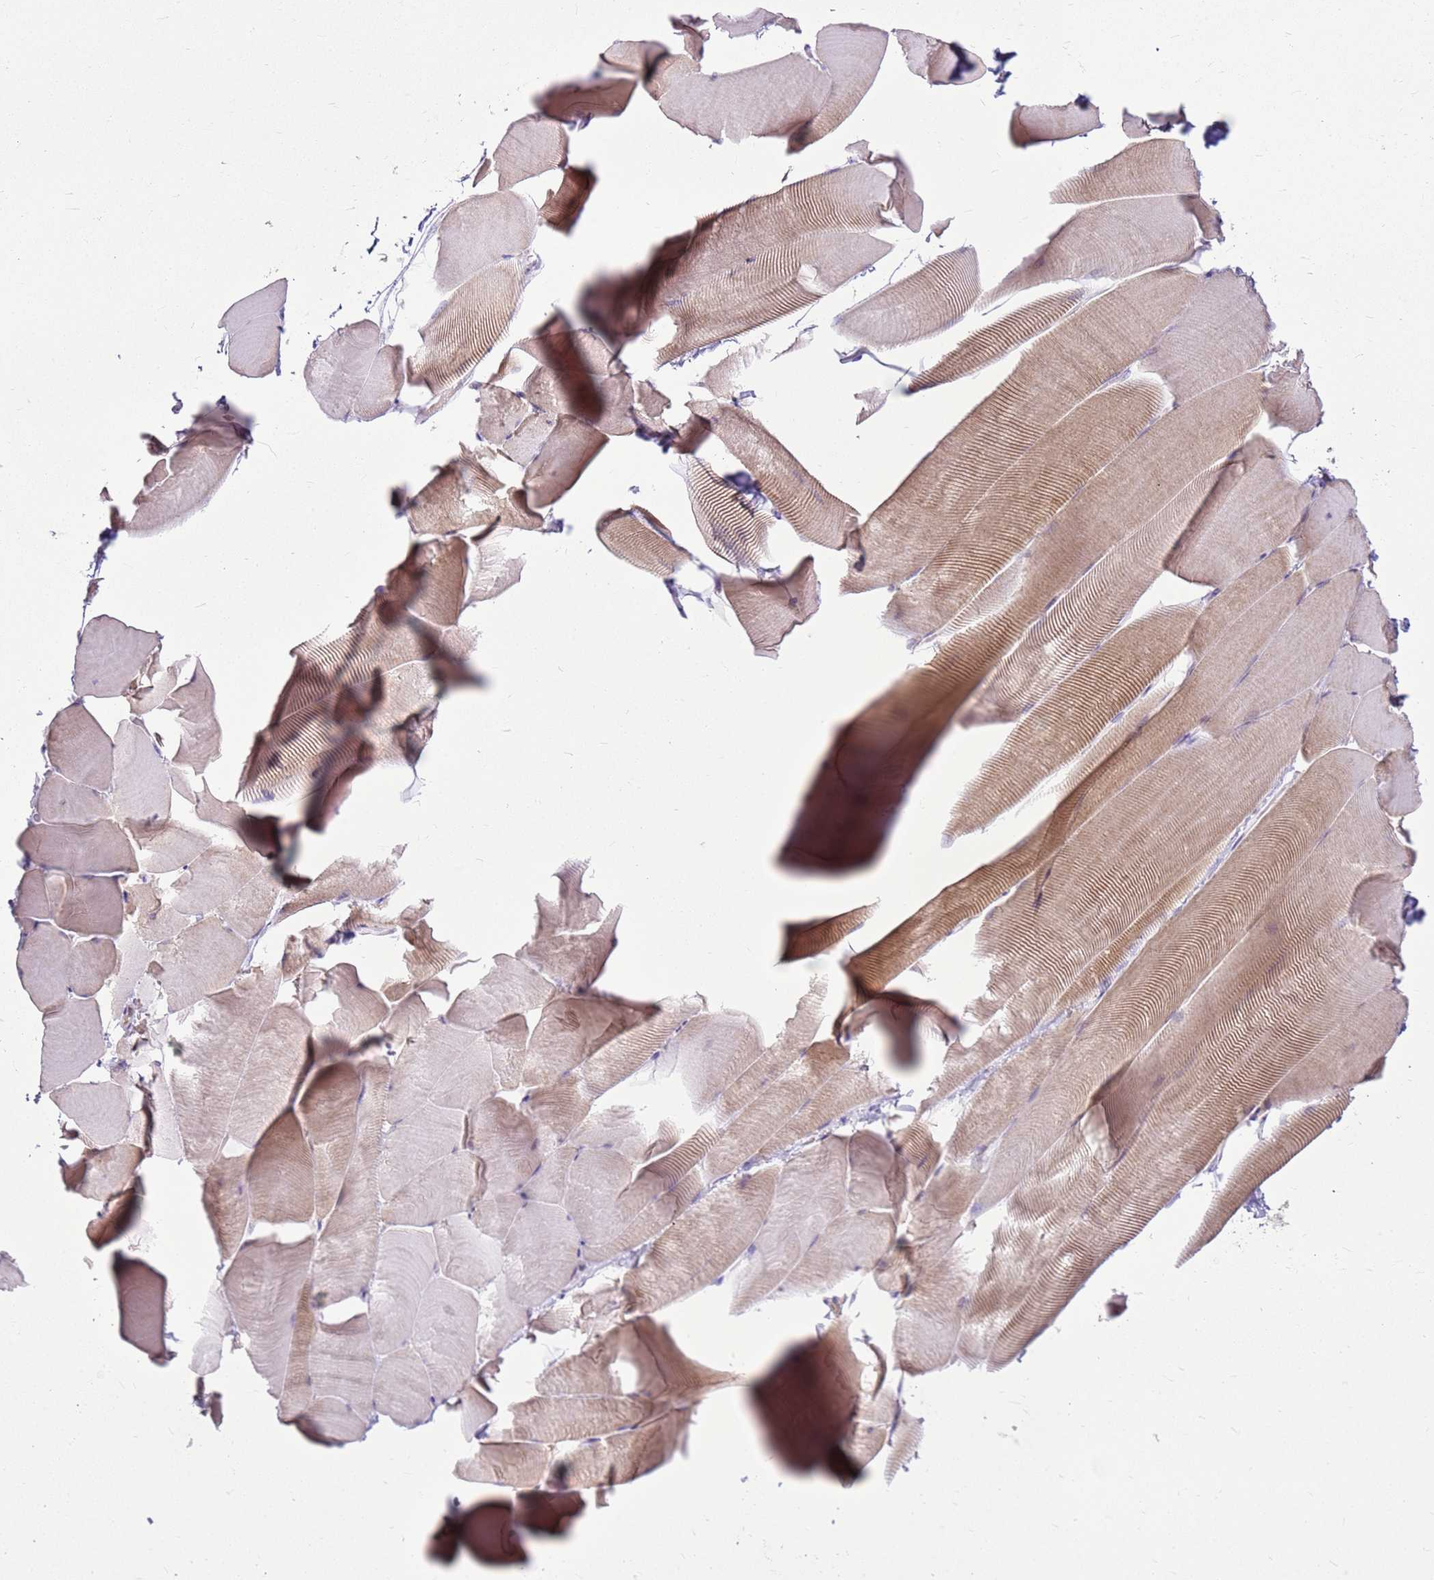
{"staining": {"intensity": "moderate", "quantity": "25%-75%", "location": "cytoplasmic/membranous"}, "tissue": "skeletal muscle", "cell_type": "Myocytes", "image_type": "normal", "snomed": [{"axis": "morphology", "description": "Normal tissue, NOS"}, {"axis": "topography", "description": "Skeletal muscle"}], "caption": "IHC (DAB) staining of normal skeletal muscle demonstrates moderate cytoplasmic/membranous protein positivity in approximately 25%-75% of myocytes.", "gene": "HSPB1", "patient": {"sex": "male", "age": 25}}